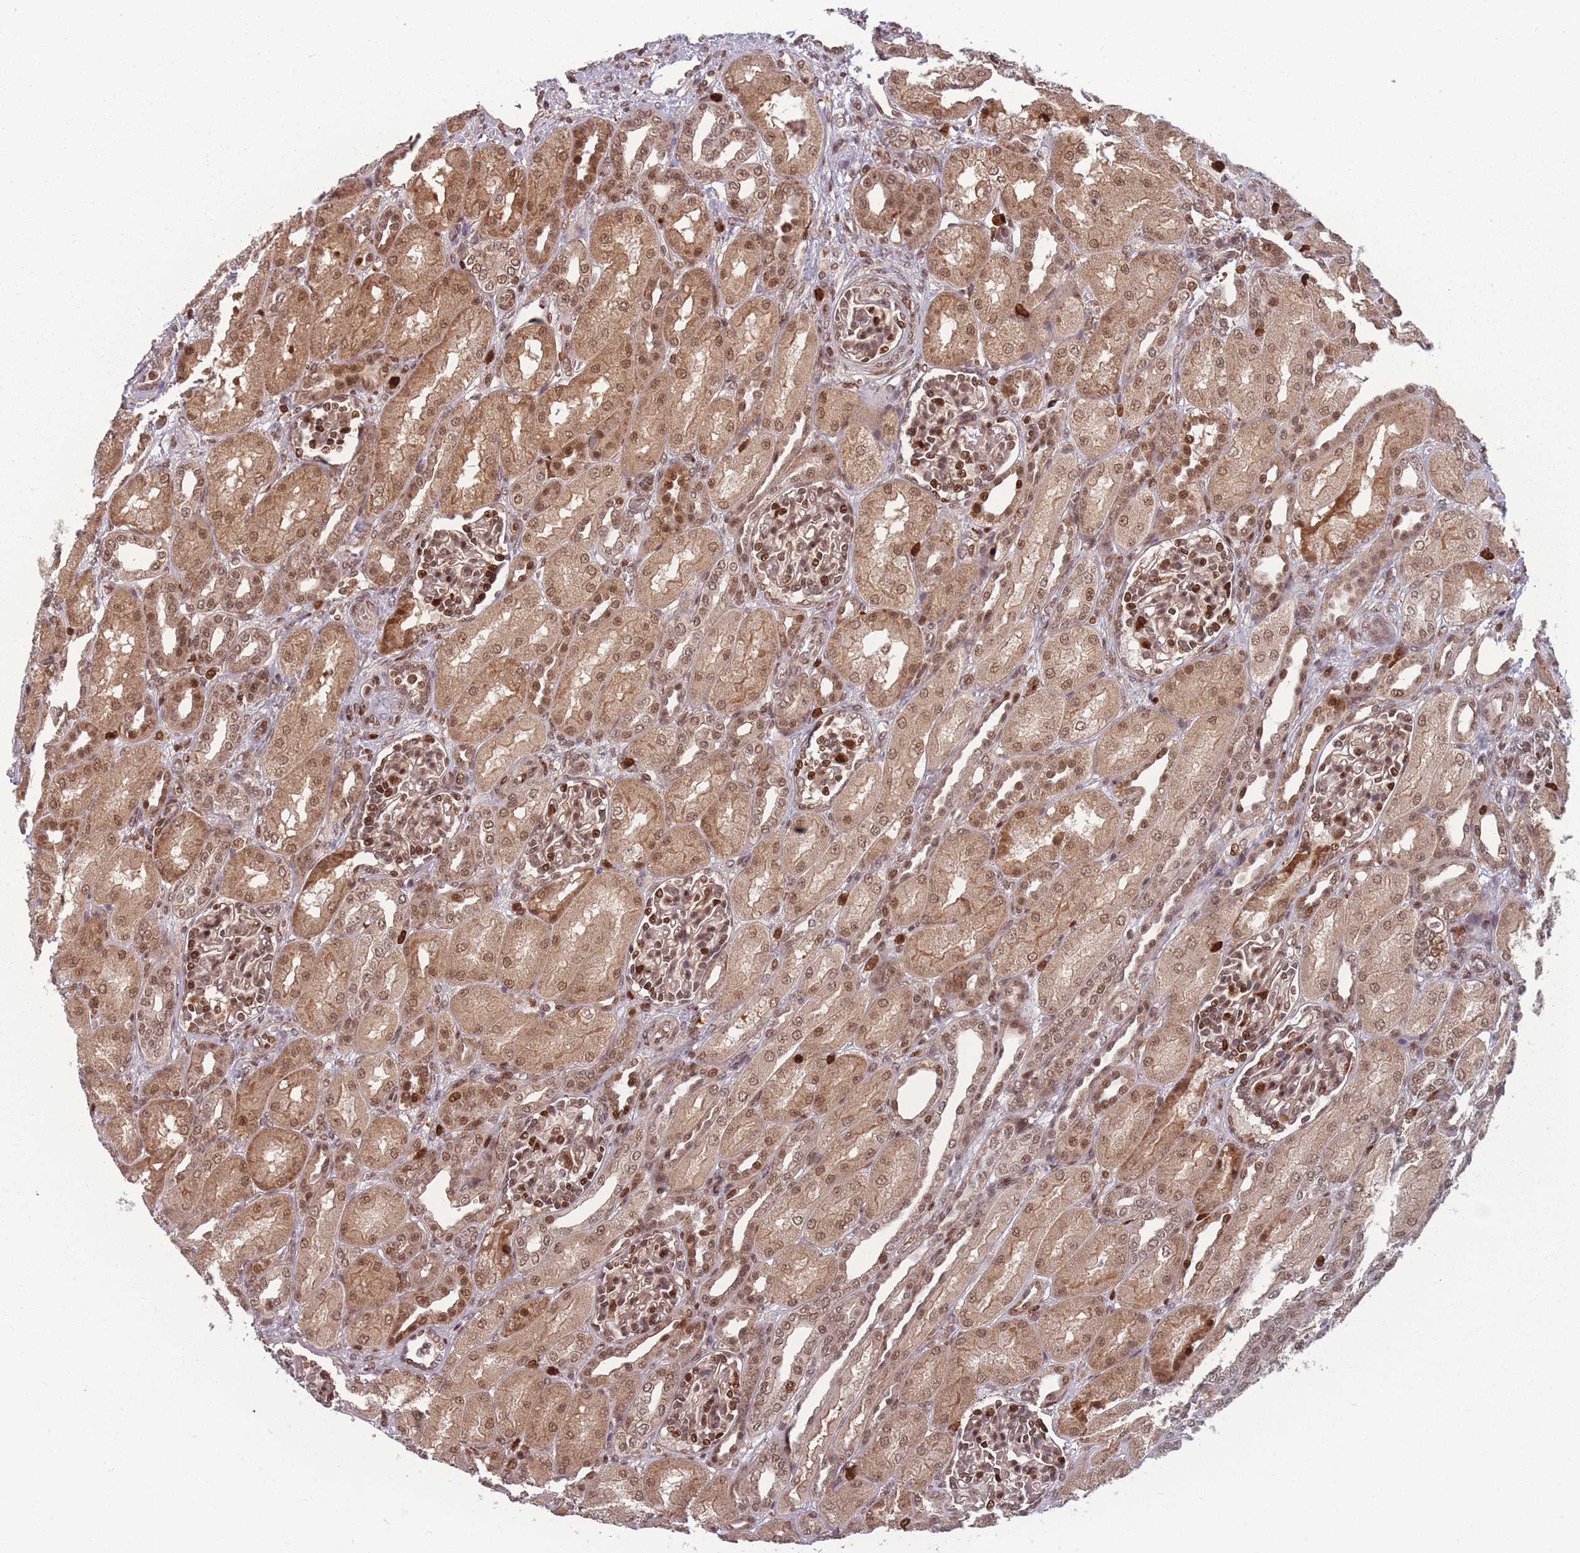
{"staining": {"intensity": "moderate", "quantity": ">75%", "location": "nuclear"}, "tissue": "kidney", "cell_type": "Cells in glomeruli", "image_type": "normal", "snomed": [{"axis": "morphology", "description": "Normal tissue, NOS"}, {"axis": "morphology", "description": "Neoplasm, malignant, NOS"}, {"axis": "topography", "description": "Kidney"}], "caption": "DAB immunohistochemical staining of normal human kidney exhibits moderate nuclear protein expression in approximately >75% of cells in glomeruli.", "gene": "WDR55", "patient": {"sex": "female", "age": 1}}